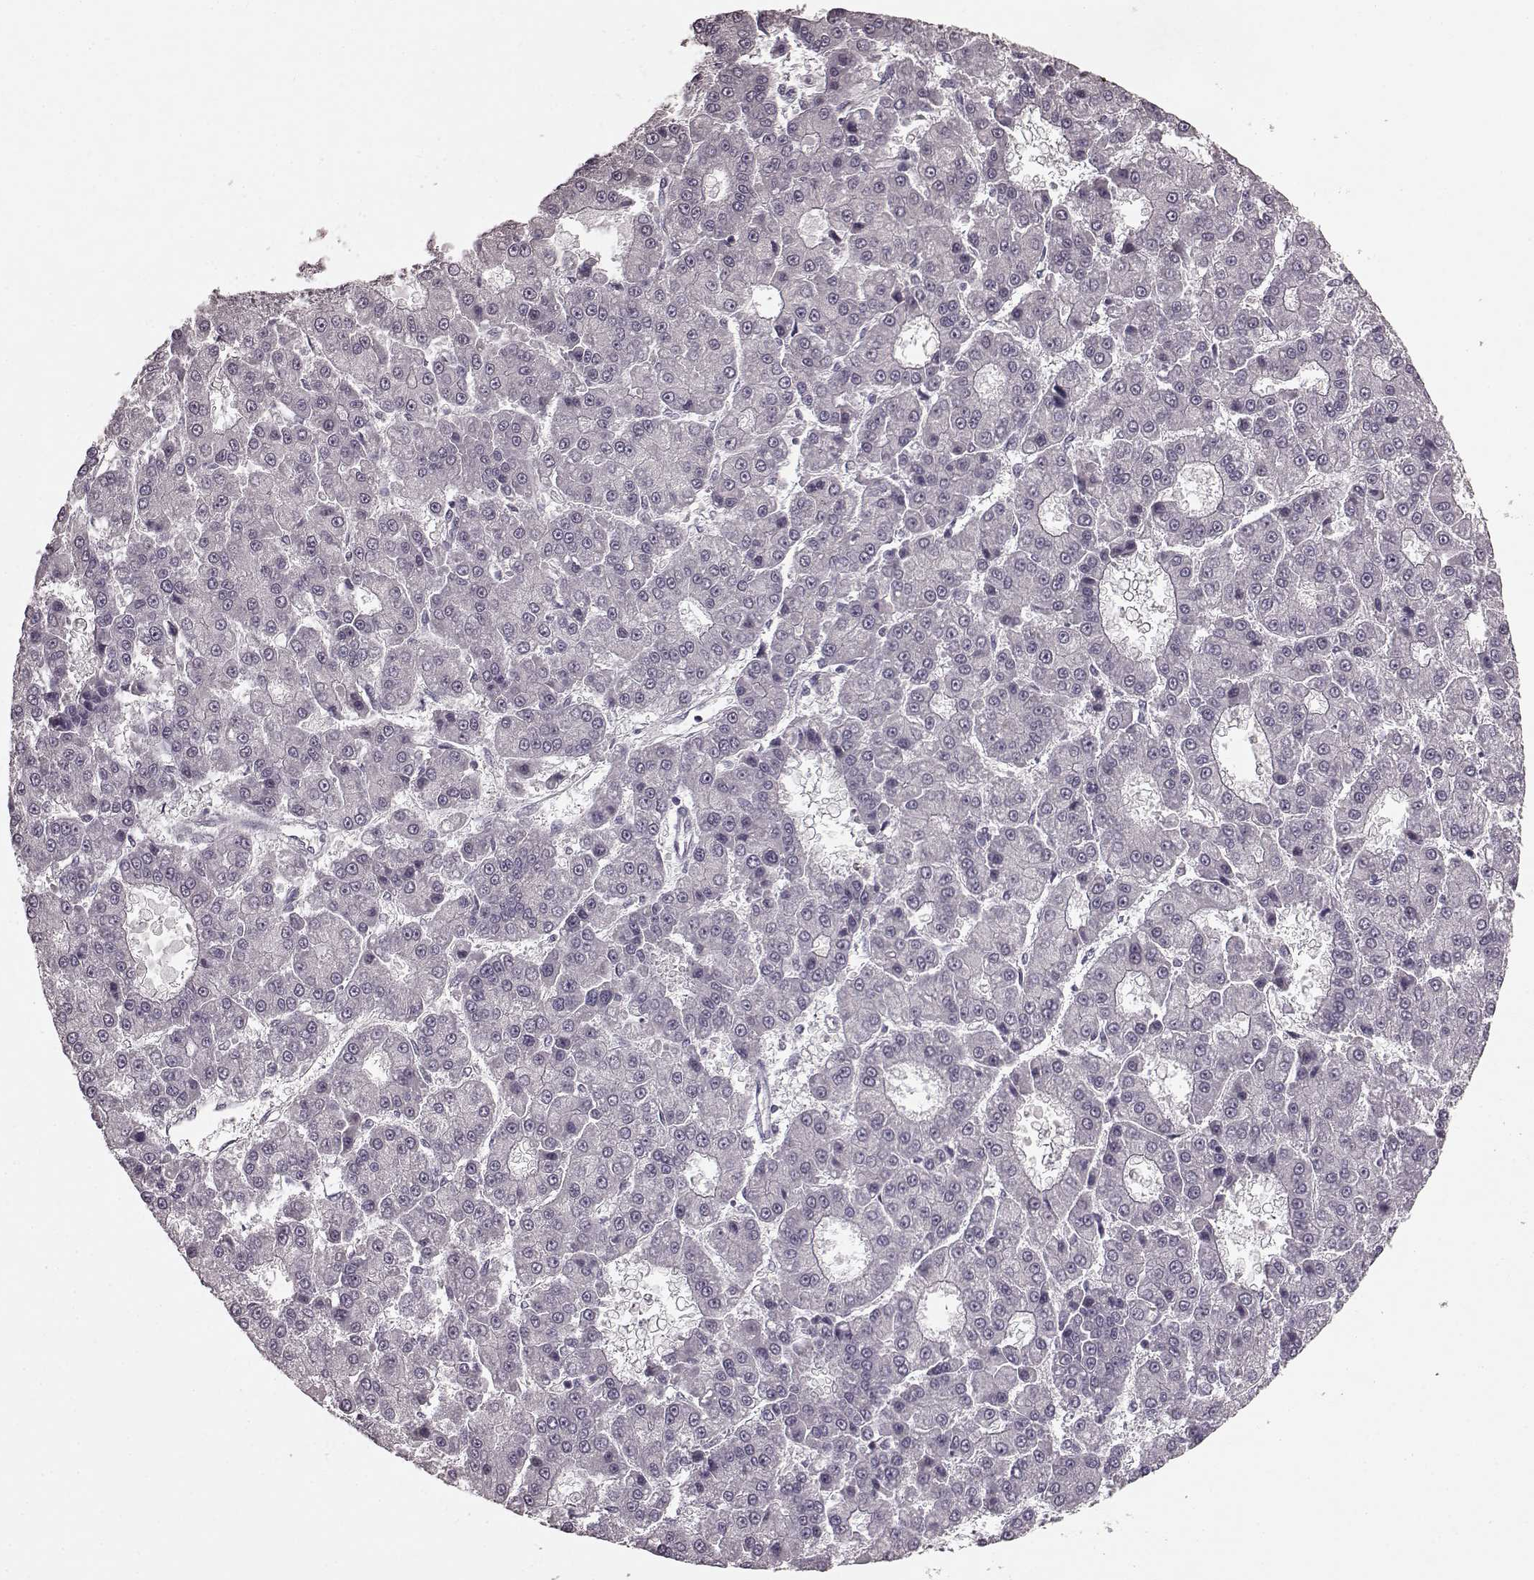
{"staining": {"intensity": "negative", "quantity": "none", "location": "none"}, "tissue": "liver cancer", "cell_type": "Tumor cells", "image_type": "cancer", "snomed": [{"axis": "morphology", "description": "Carcinoma, Hepatocellular, NOS"}, {"axis": "topography", "description": "Liver"}], "caption": "Immunohistochemistry micrograph of human liver hepatocellular carcinoma stained for a protein (brown), which reveals no staining in tumor cells.", "gene": "CD28", "patient": {"sex": "male", "age": 70}}